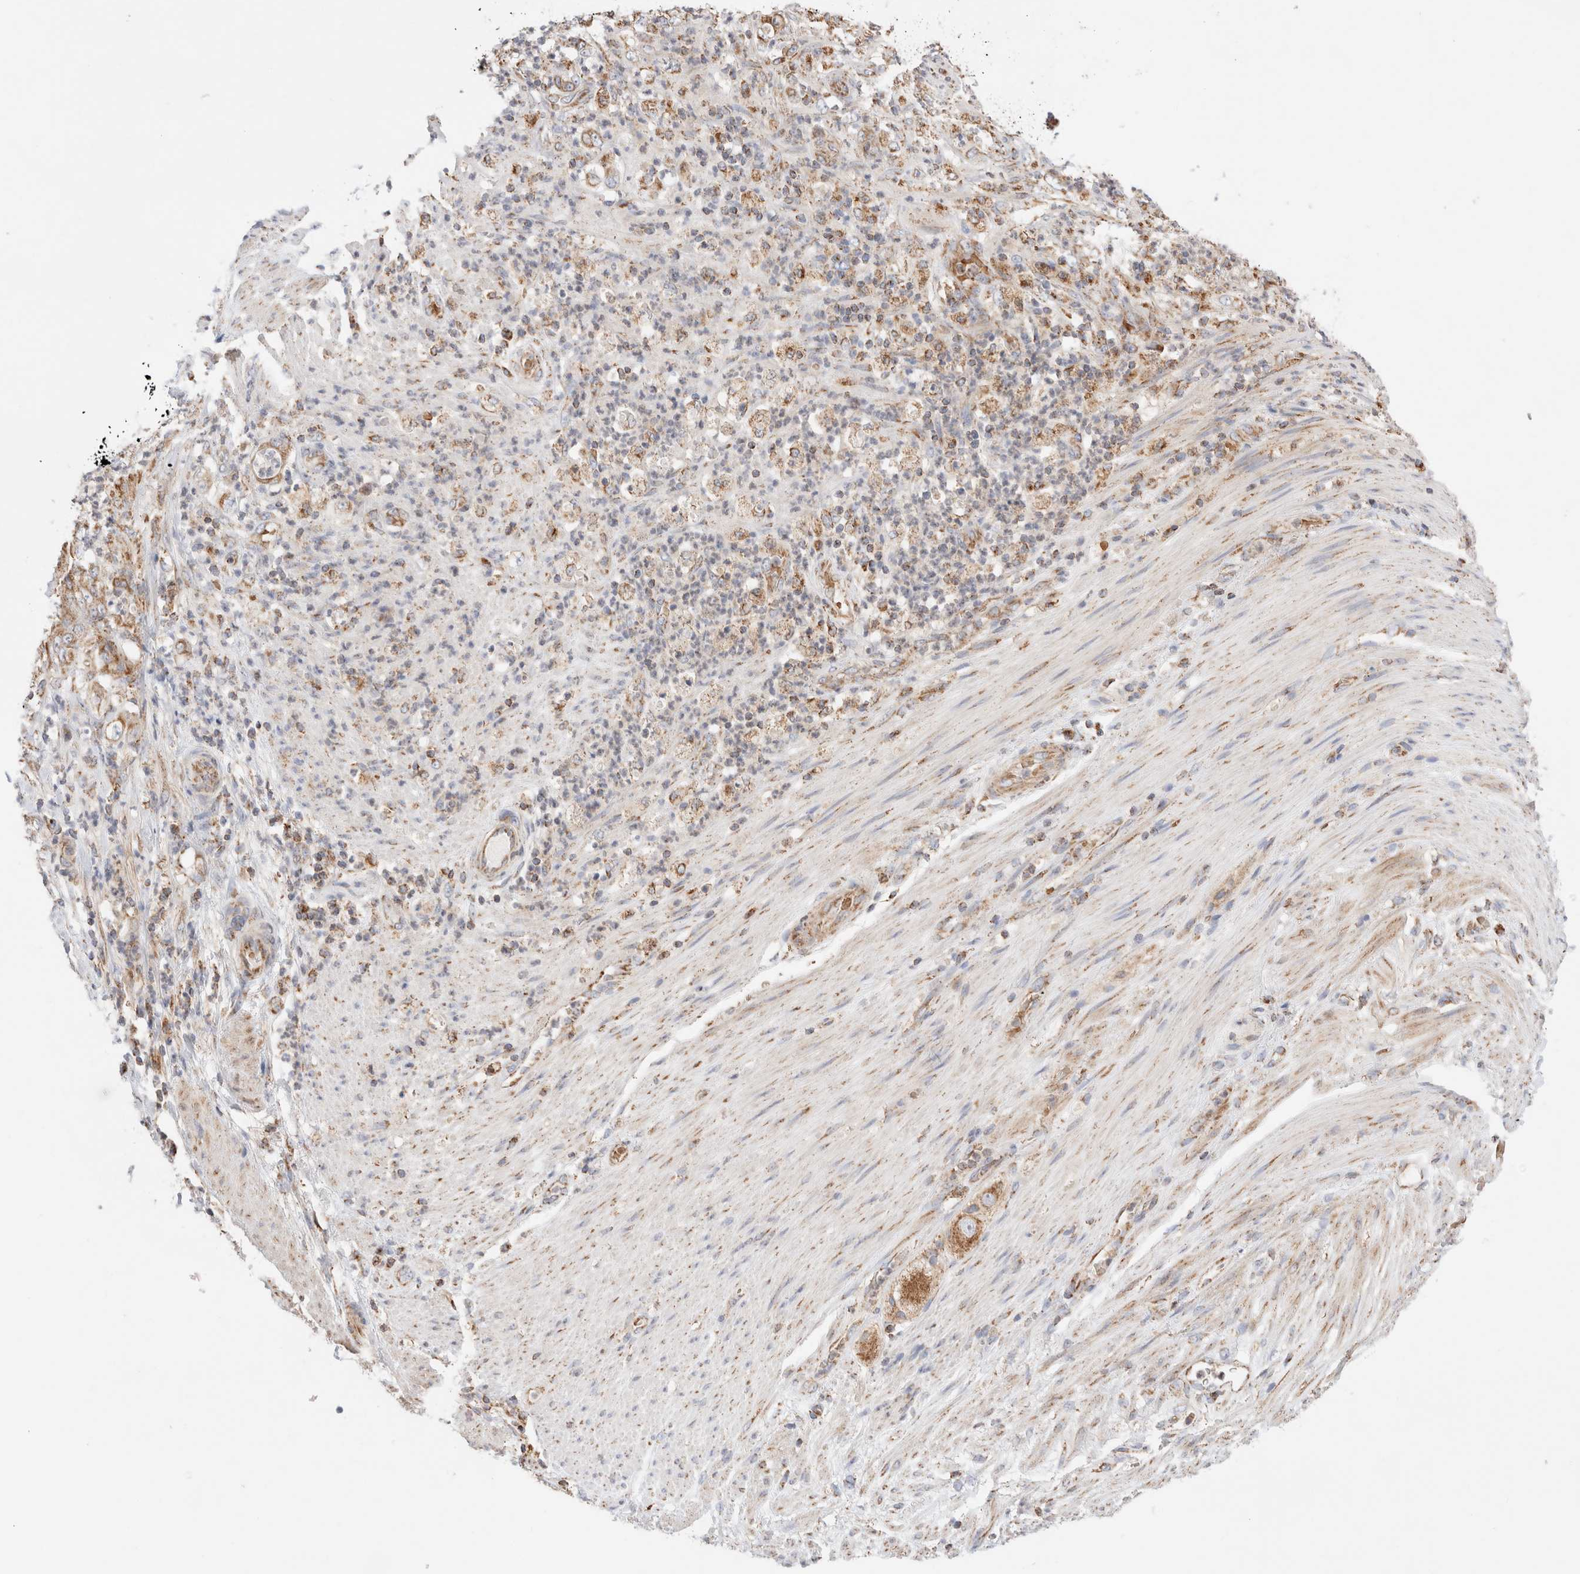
{"staining": {"intensity": "moderate", "quantity": ">75%", "location": "cytoplasmic/membranous"}, "tissue": "stomach cancer", "cell_type": "Tumor cells", "image_type": "cancer", "snomed": [{"axis": "morphology", "description": "Adenocarcinoma, NOS"}, {"axis": "topography", "description": "Stomach"}], "caption": "Stomach adenocarcinoma was stained to show a protein in brown. There is medium levels of moderate cytoplasmic/membranous positivity in approximately >75% of tumor cells. (IHC, brightfield microscopy, high magnification).", "gene": "TMPPE", "patient": {"sex": "female", "age": 73}}